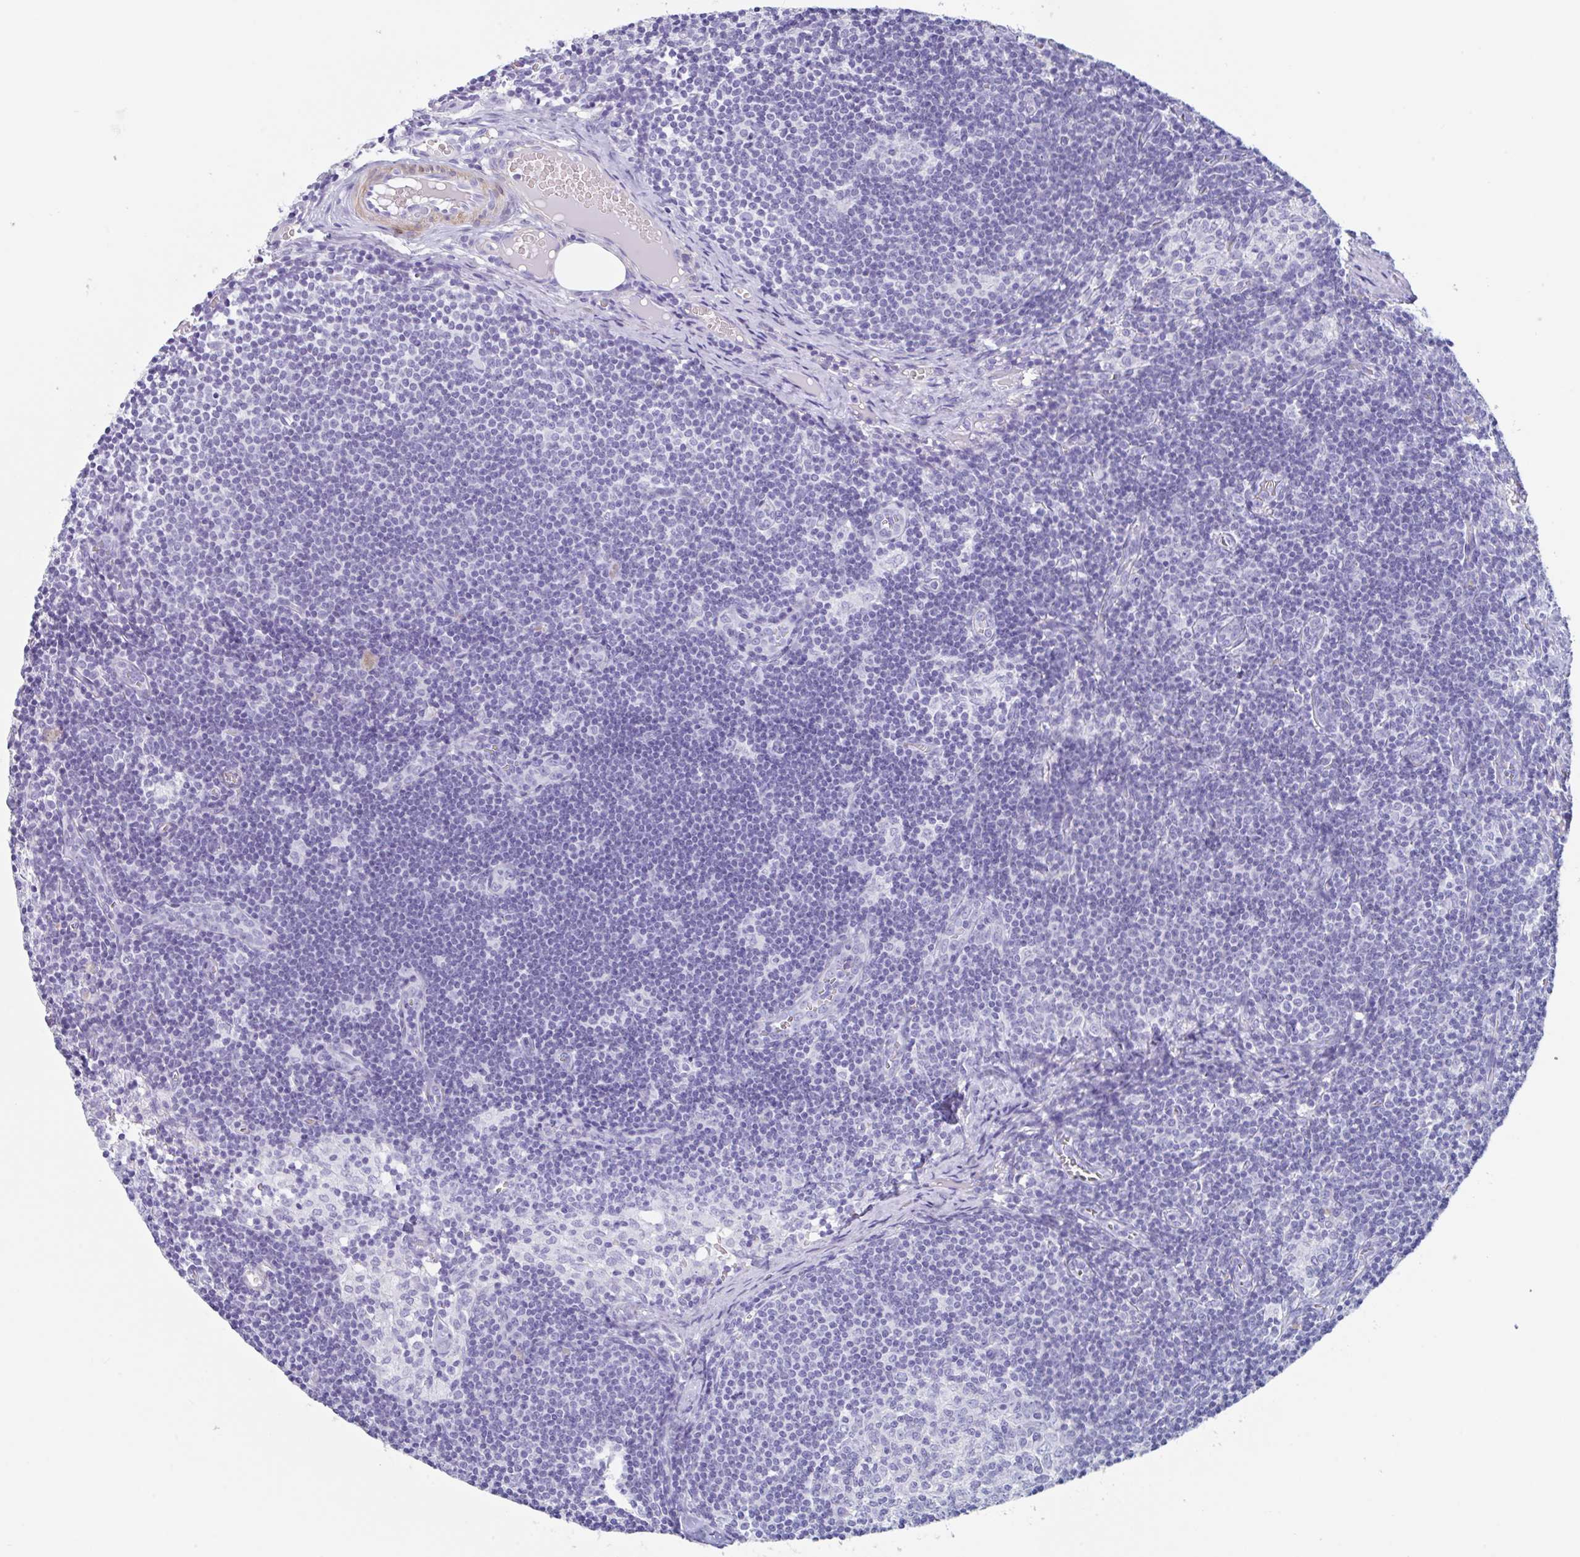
{"staining": {"intensity": "negative", "quantity": "none", "location": "none"}, "tissue": "lymph node", "cell_type": "Germinal center cells", "image_type": "normal", "snomed": [{"axis": "morphology", "description": "Normal tissue, NOS"}, {"axis": "topography", "description": "Lymph node"}], "caption": "A high-resolution photomicrograph shows immunohistochemistry (IHC) staining of unremarkable lymph node, which shows no significant positivity in germinal center cells. The staining was performed using DAB (3,3'-diaminobenzidine) to visualize the protein expression in brown, while the nuclei were stained in blue with hematoxylin (Magnification: 20x).", "gene": "TAS2R41", "patient": {"sex": "female", "age": 31}}